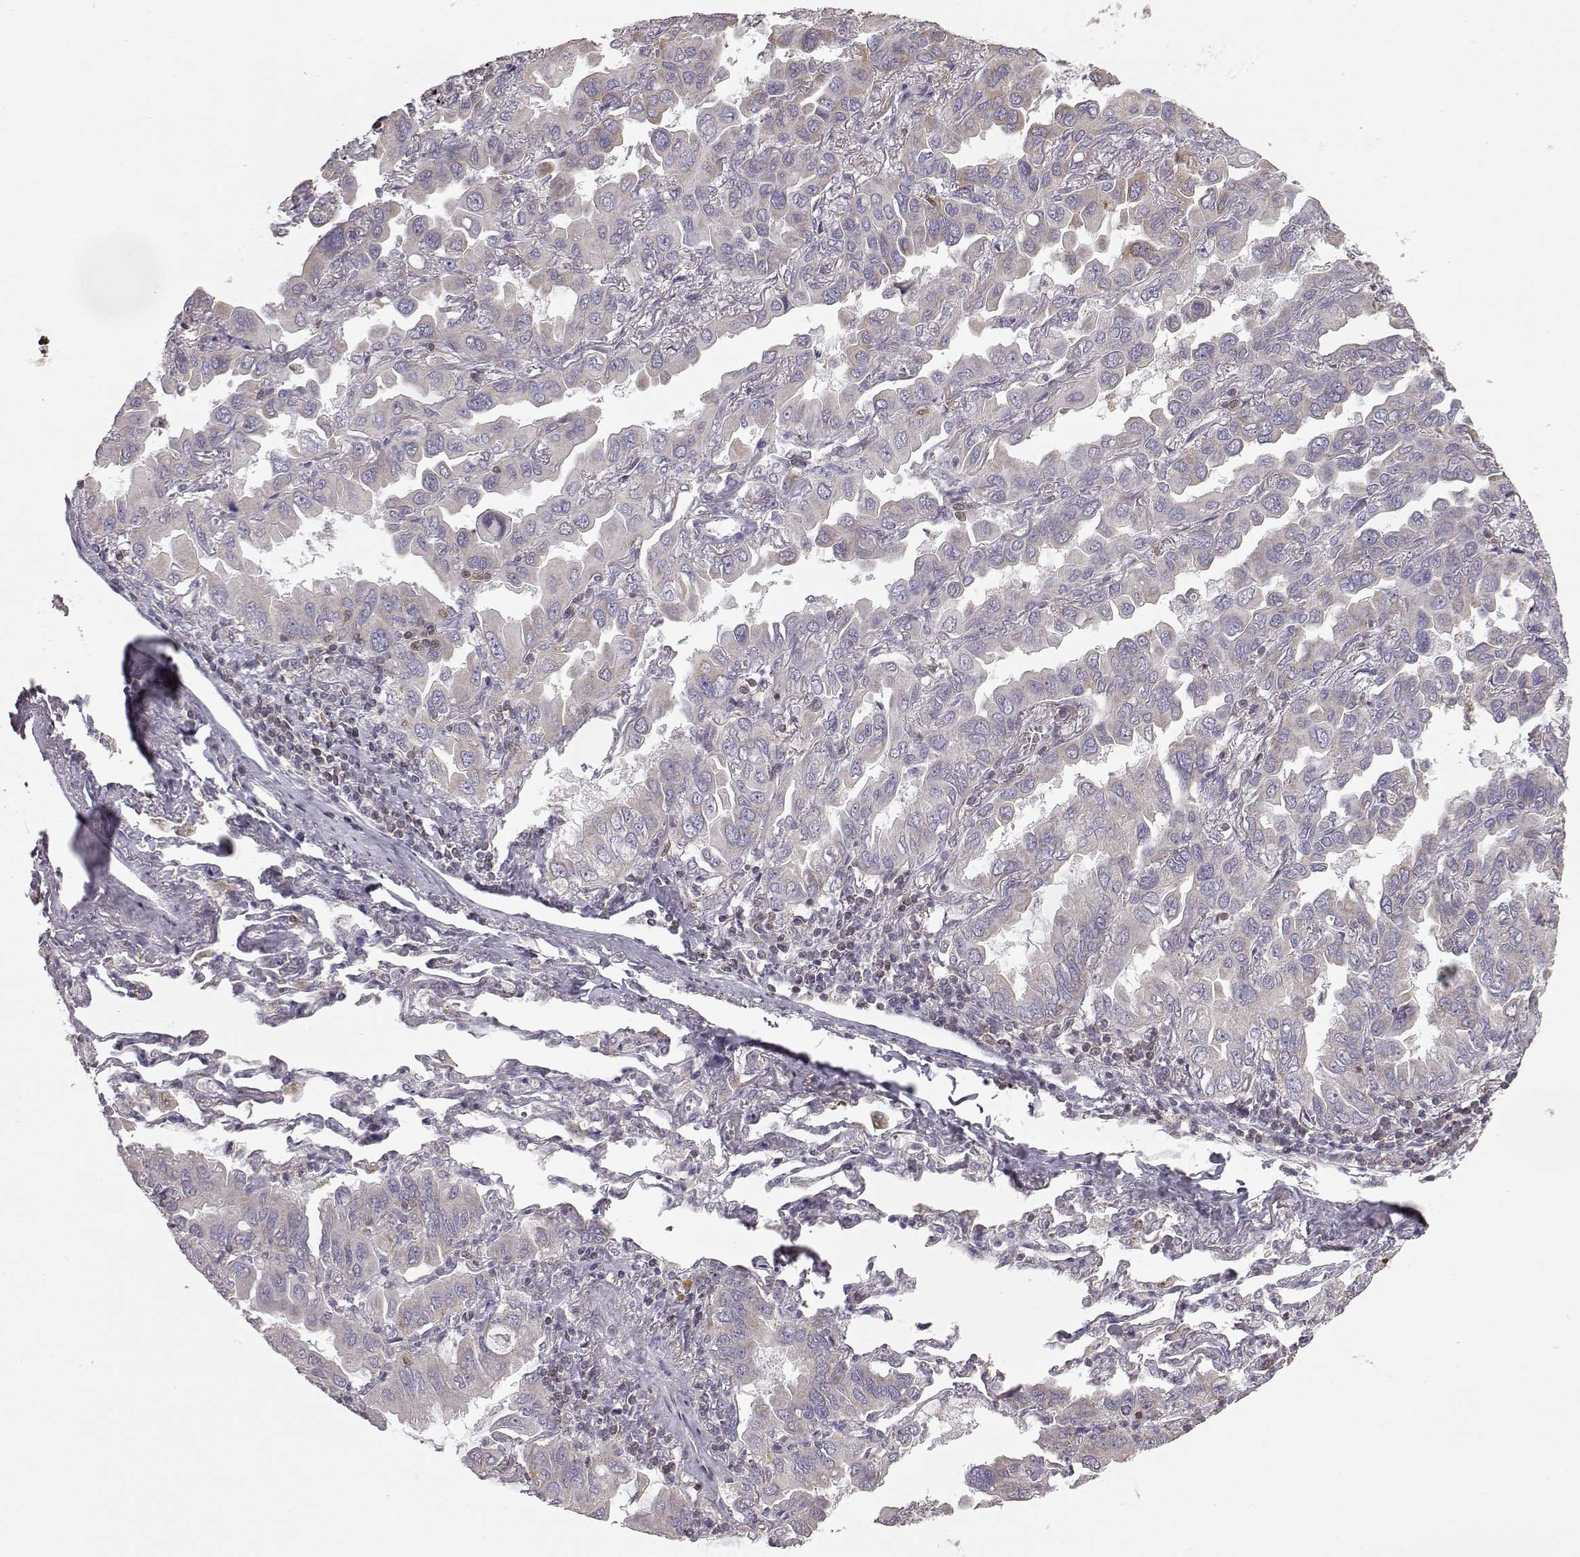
{"staining": {"intensity": "weak", "quantity": ">75%", "location": "cytoplasmic/membranous"}, "tissue": "lung cancer", "cell_type": "Tumor cells", "image_type": "cancer", "snomed": [{"axis": "morphology", "description": "Adenocarcinoma, NOS"}, {"axis": "topography", "description": "Lung"}], "caption": "Immunohistochemistry (DAB) staining of human lung cancer reveals weak cytoplasmic/membranous protein staining in about >75% of tumor cells.", "gene": "GRAP2", "patient": {"sex": "male", "age": 64}}